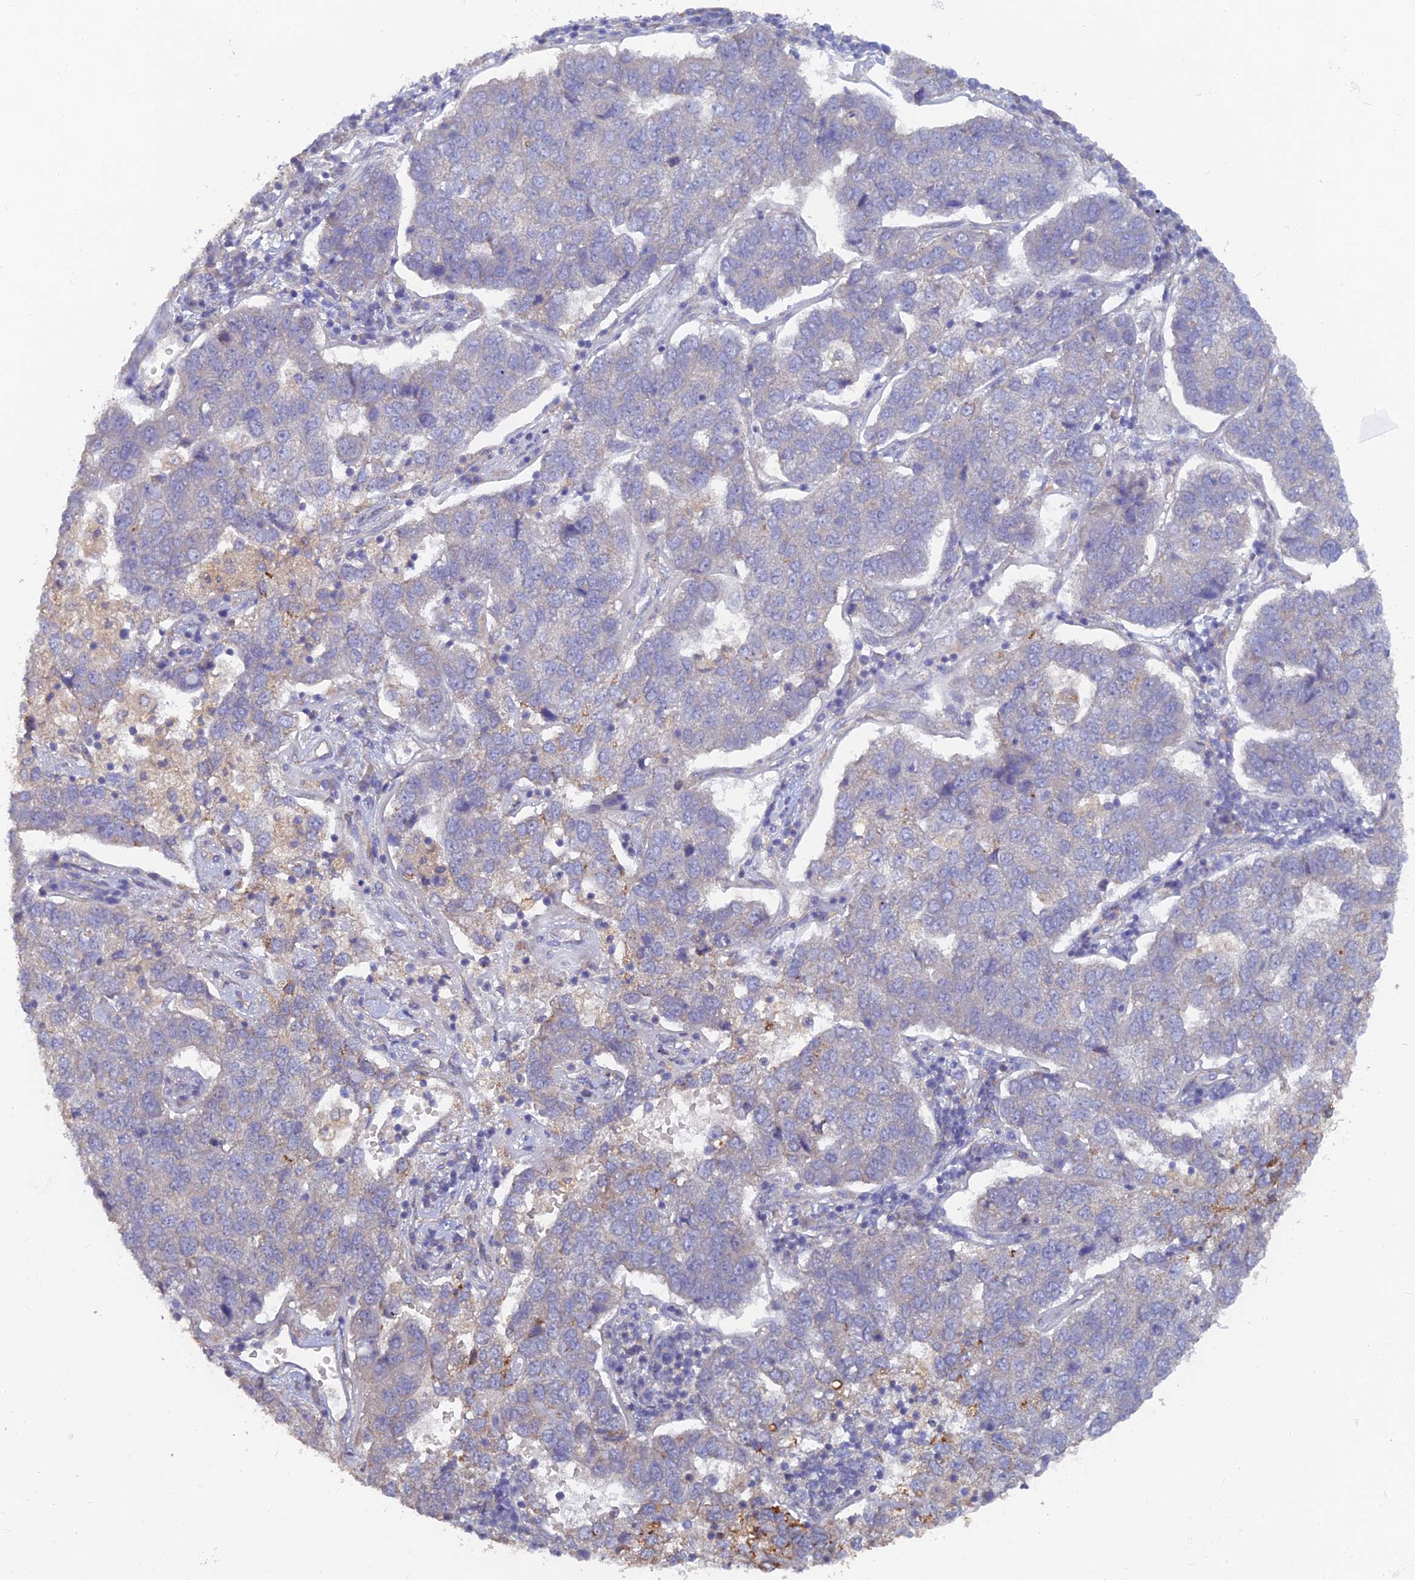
{"staining": {"intensity": "negative", "quantity": "none", "location": "none"}, "tissue": "pancreatic cancer", "cell_type": "Tumor cells", "image_type": "cancer", "snomed": [{"axis": "morphology", "description": "Adenocarcinoma, NOS"}, {"axis": "topography", "description": "Pancreas"}], "caption": "An immunohistochemistry image of pancreatic cancer (adenocarcinoma) is shown. There is no staining in tumor cells of pancreatic cancer (adenocarcinoma). (DAB immunohistochemistry with hematoxylin counter stain).", "gene": "ARRDC1", "patient": {"sex": "female", "age": 61}}